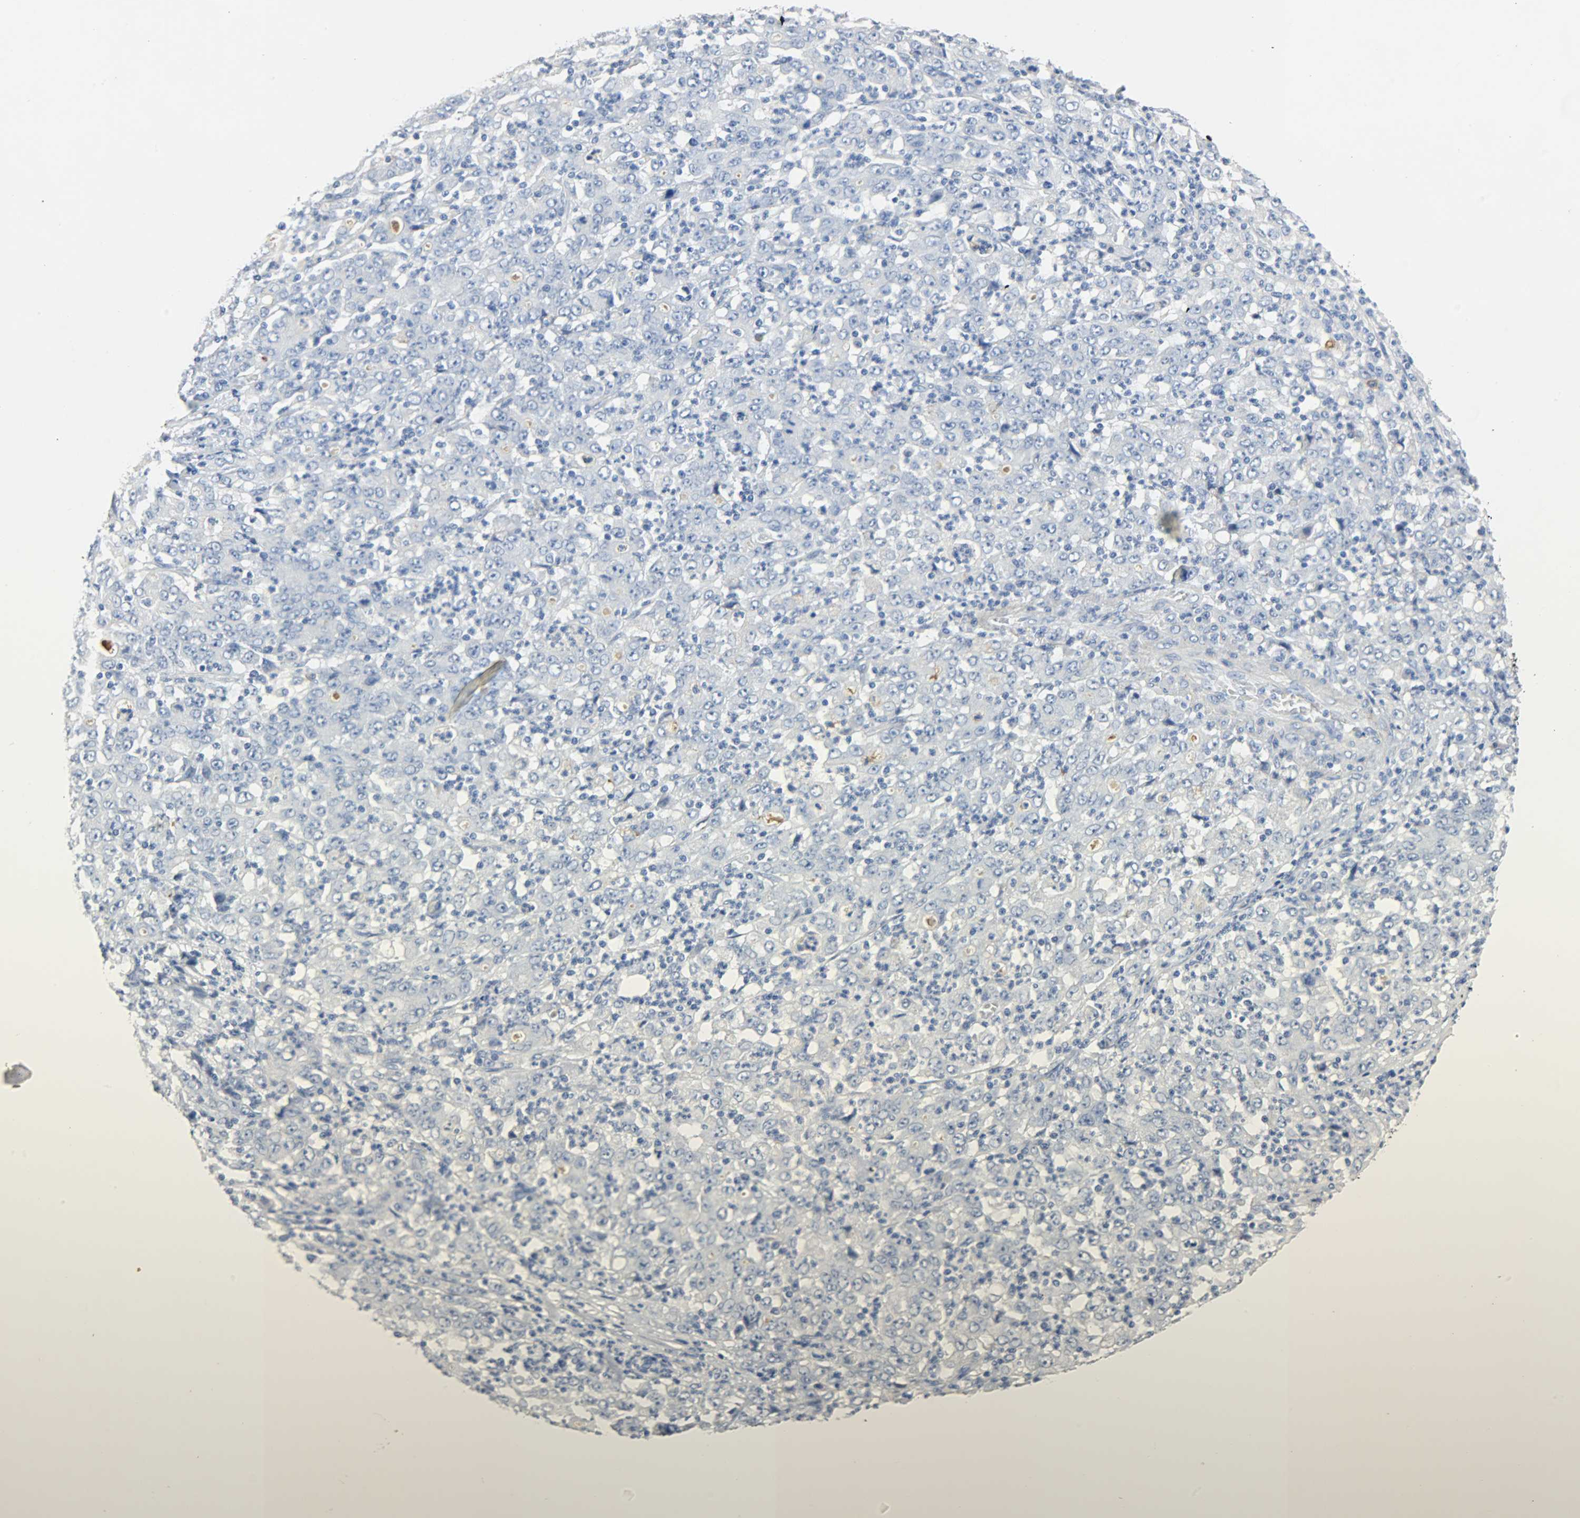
{"staining": {"intensity": "negative", "quantity": "none", "location": "none"}, "tissue": "stomach cancer", "cell_type": "Tumor cells", "image_type": "cancer", "snomed": [{"axis": "morphology", "description": "Adenocarcinoma, NOS"}, {"axis": "topography", "description": "Stomach, lower"}], "caption": "High power microscopy photomicrograph of an immunohistochemistry image of stomach cancer, revealing no significant expression in tumor cells. Nuclei are stained in blue.", "gene": "CRP", "patient": {"sex": "female", "age": 71}}